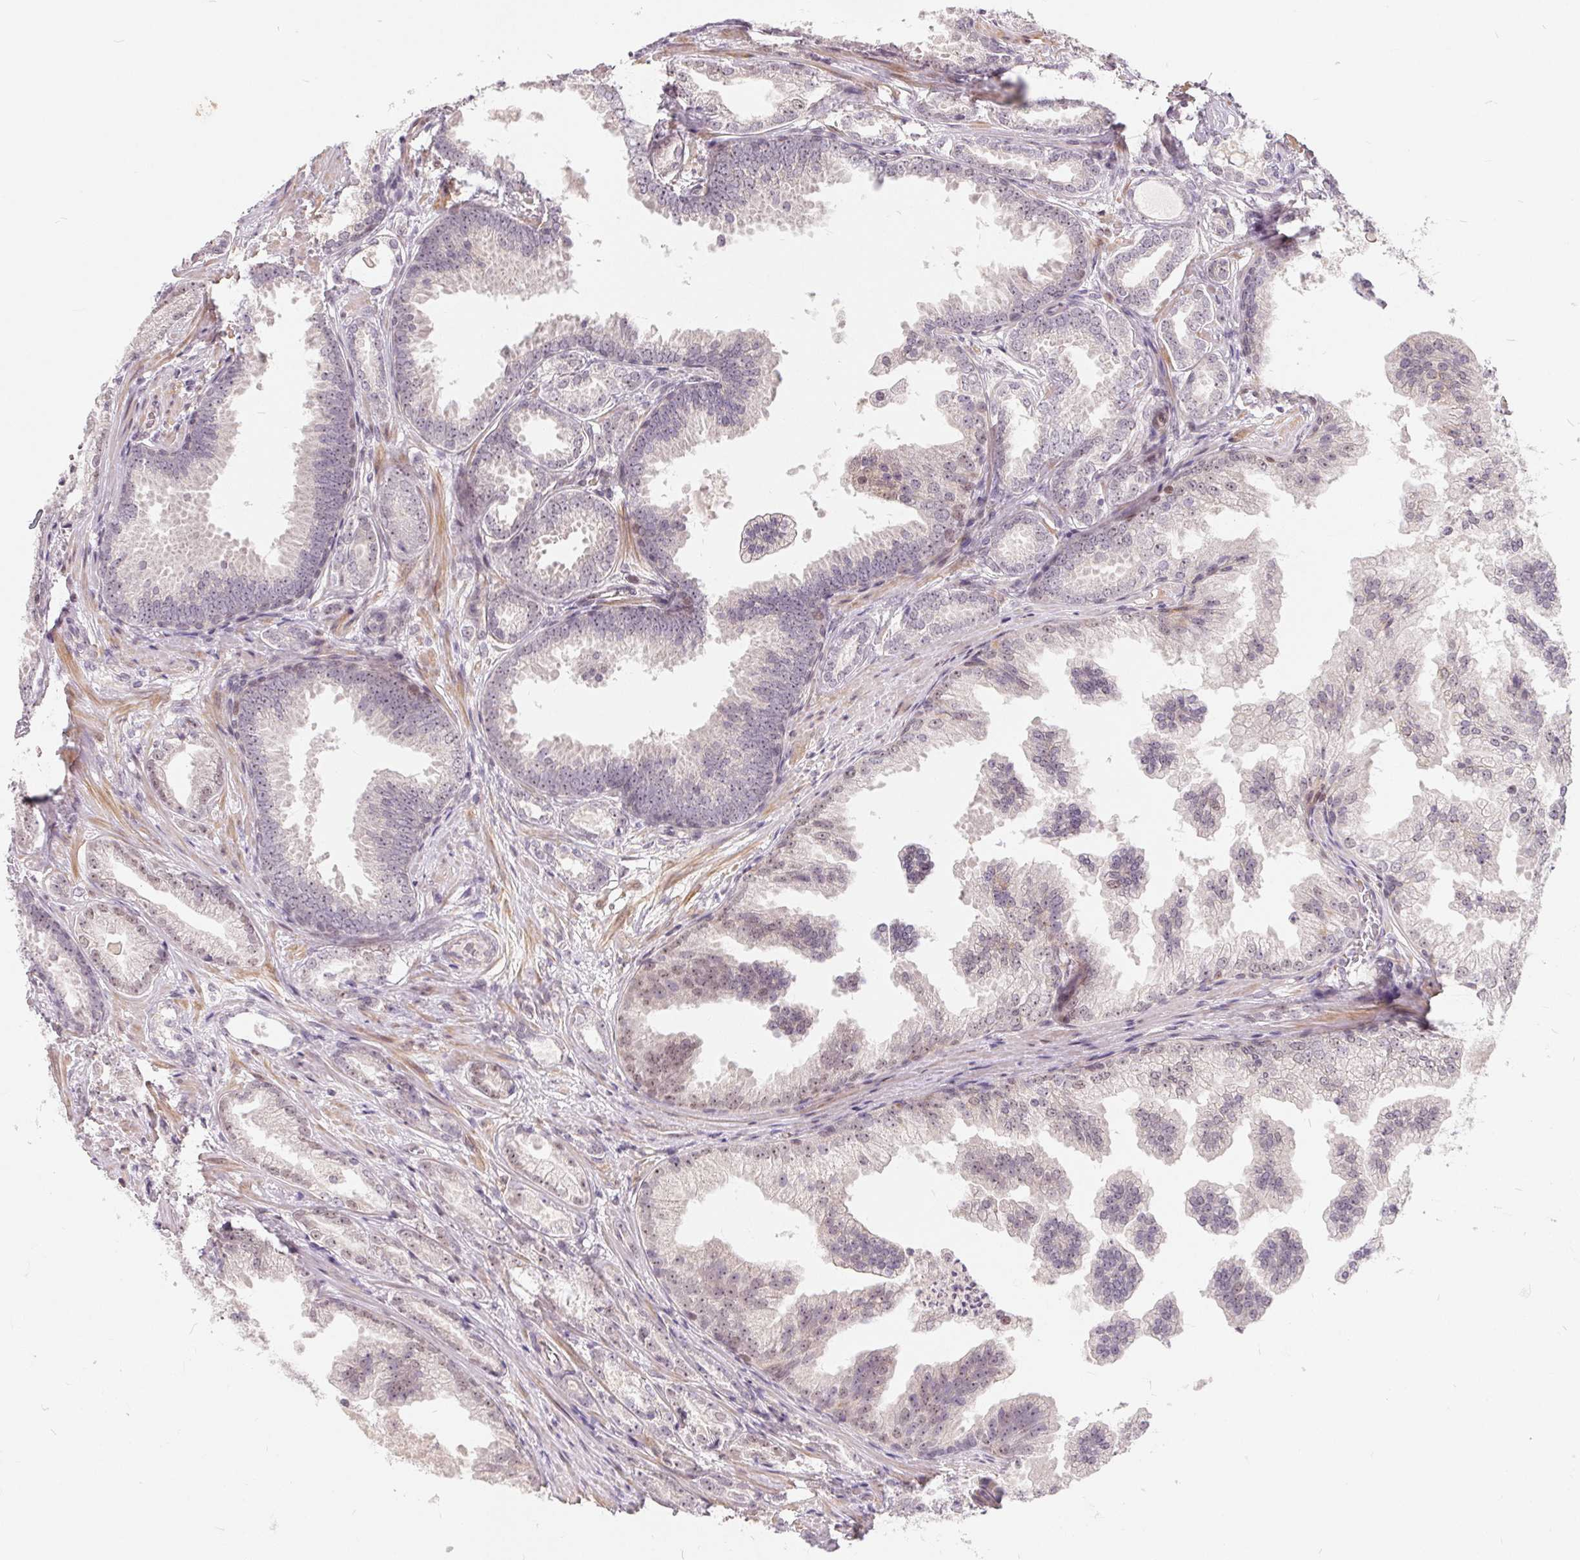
{"staining": {"intensity": "negative", "quantity": "none", "location": "none"}, "tissue": "prostate cancer", "cell_type": "Tumor cells", "image_type": "cancer", "snomed": [{"axis": "morphology", "description": "Adenocarcinoma, Low grade"}, {"axis": "topography", "description": "Prostate"}], "caption": "Histopathology image shows no protein positivity in tumor cells of prostate cancer (low-grade adenocarcinoma) tissue.", "gene": "NRG2", "patient": {"sex": "male", "age": 65}}